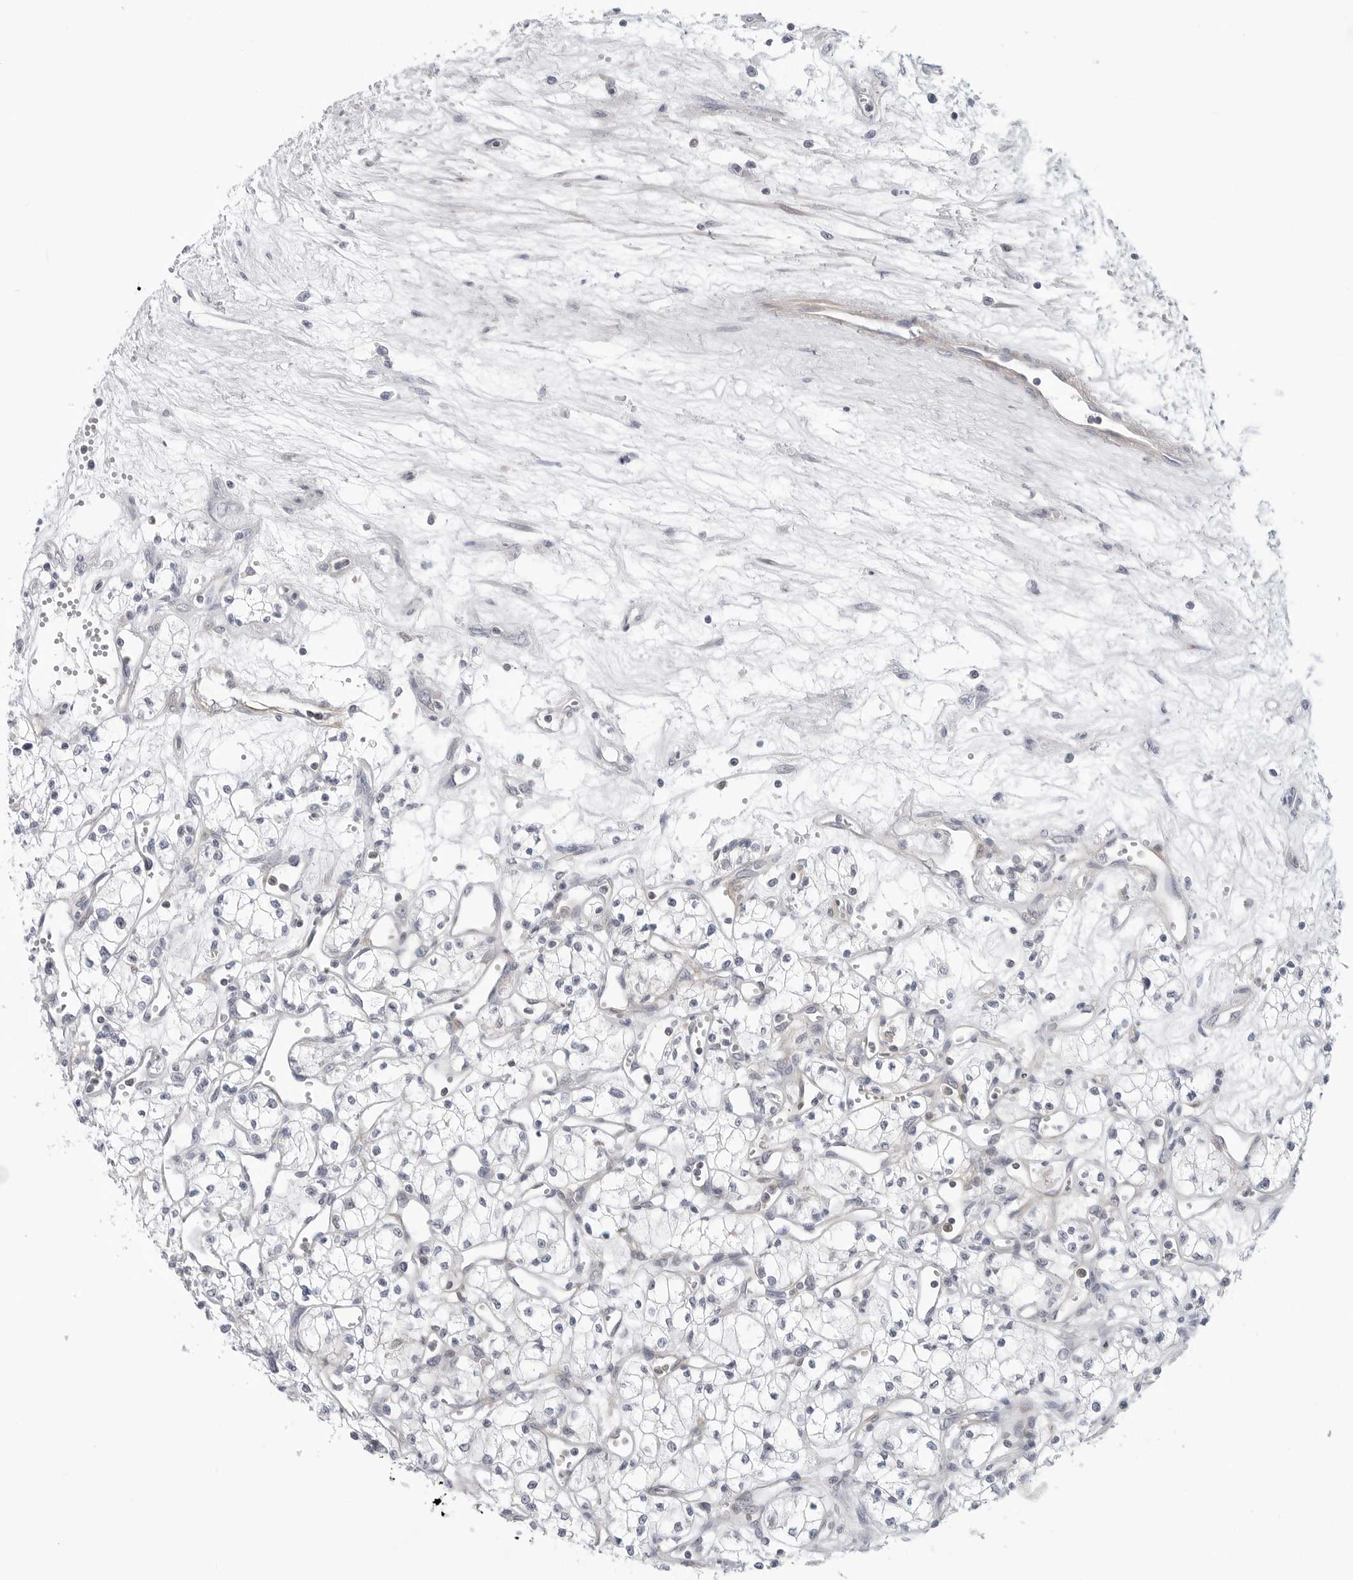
{"staining": {"intensity": "negative", "quantity": "none", "location": "none"}, "tissue": "renal cancer", "cell_type": "Tumor cells", "image_type": "cancer", "snomed": [{"axis": "morphology", "description": "Adenocarcinoma, NOS"}, {"axis": "topography", "description": "Kidney"}], "caption": "Immunohistochemistry of human renal cancer shows no positivity in tumor cells. (DAB (3,3'-diaminobenzidine) immunohistochemistry (IHC) with hematoxylin counter stain).", "gene": "STXBP3", "patient": {"sex": "male", "age": 59}}